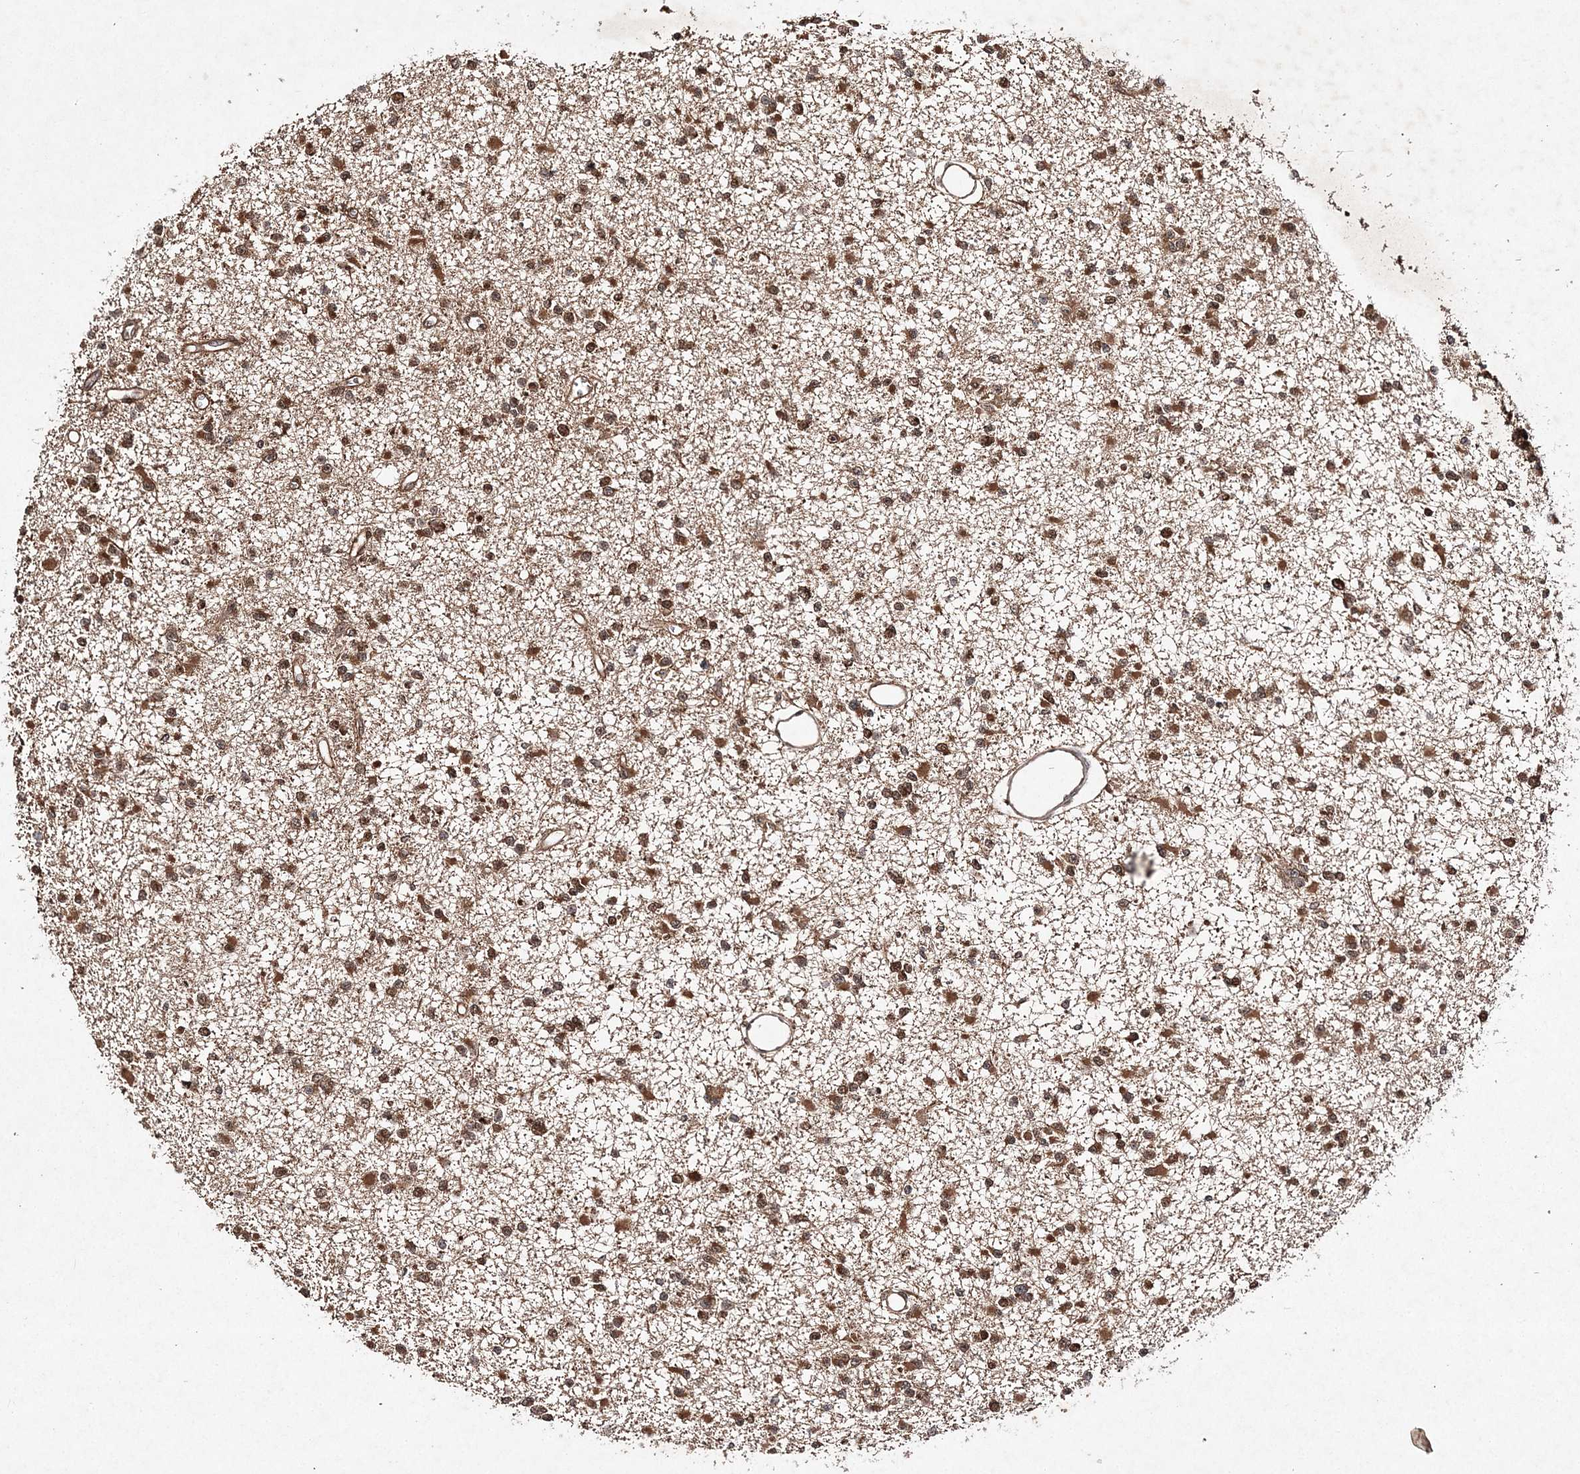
{"staining": {"intensity": "moderate", "quantity": ">75%", "location": "cytoplasmic/membranous,nuclear"}, "tissue": "glioma", "cell_type": "Tumor cells", "image_type": "cancer", "snomed": [{"axis": "morphology", "description": "Glioma, malignant, Low grade"}, {"axis": "topography", "description": "Brain"}], "caption": "Malignant glioma (low-grade) was stained to show a protein in brown. There is medium levels of moderate cytoplasmic/membranous and nuclear staining in about >75% of tumor cells. The staining is performed using DAB (3,3'-diaminobenzidine) brown chromogen to label protein expression. The nuclei are counter-stained blue using hematoxylin.", "gene": "NIF3L1", "patient": {"sex": "female", "age": 22}}